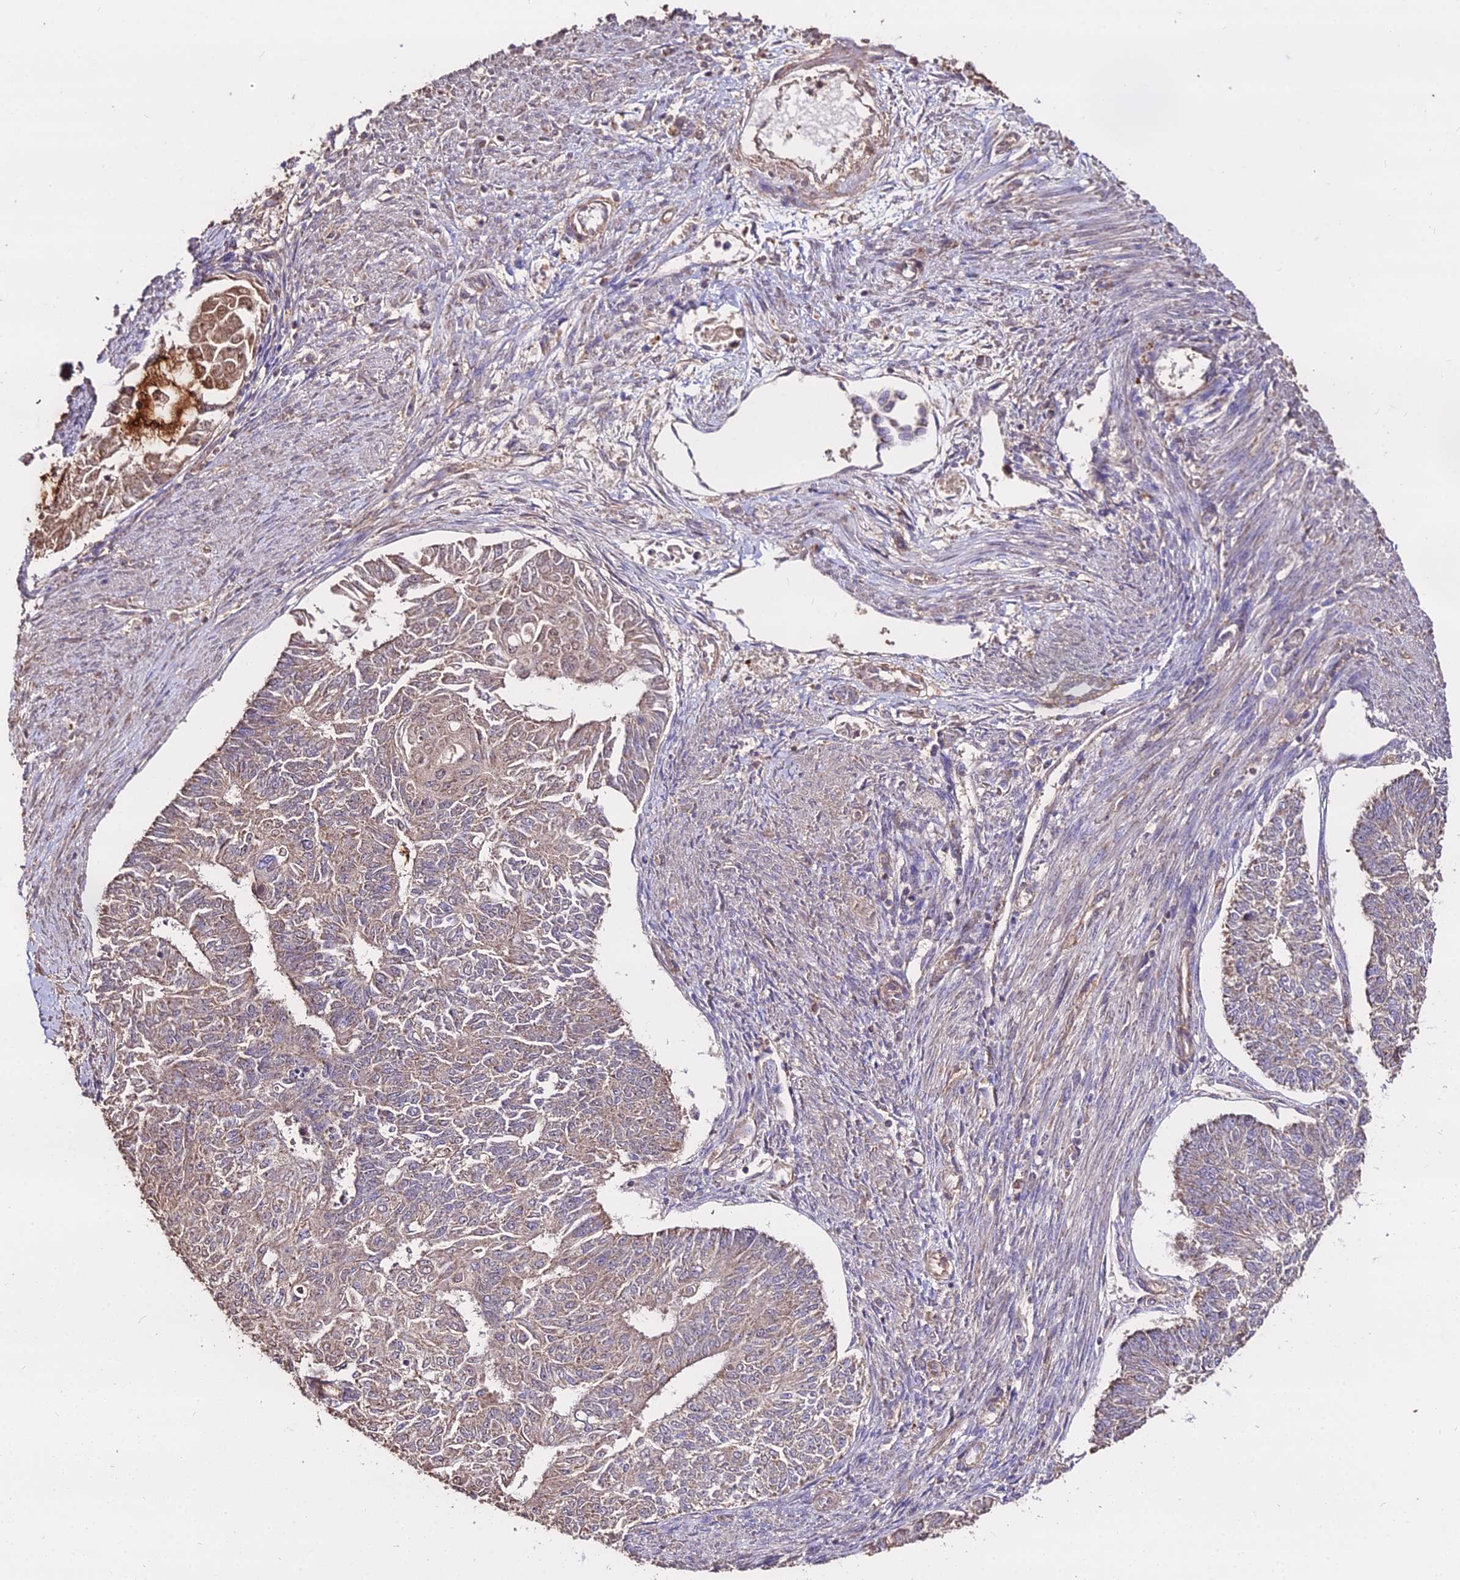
{"staining": {"intensity": "weak", "quantity": "25%-75%", "location": "cytoplasmic/membranous"}, "tissue": "endometrial cancer", "cell_type": "Tumor cells", "image_type": "cancer", "snomed": [{"axis": "morphology", "description": "Adenocarcinoma, NOS"}, {"axis": "topography", "description": "Endometrium"}], "caption": "A high-resolution photomicrograph shows immunohistochemistry (IHC) staining of endometrial adenocarcinoma, which reveals weak cytoplasmic/membranous staining in approximately 25%-75% of tumor cells.", "gene": "METTL13", "patient": {"sex": "female", "age": 32}}